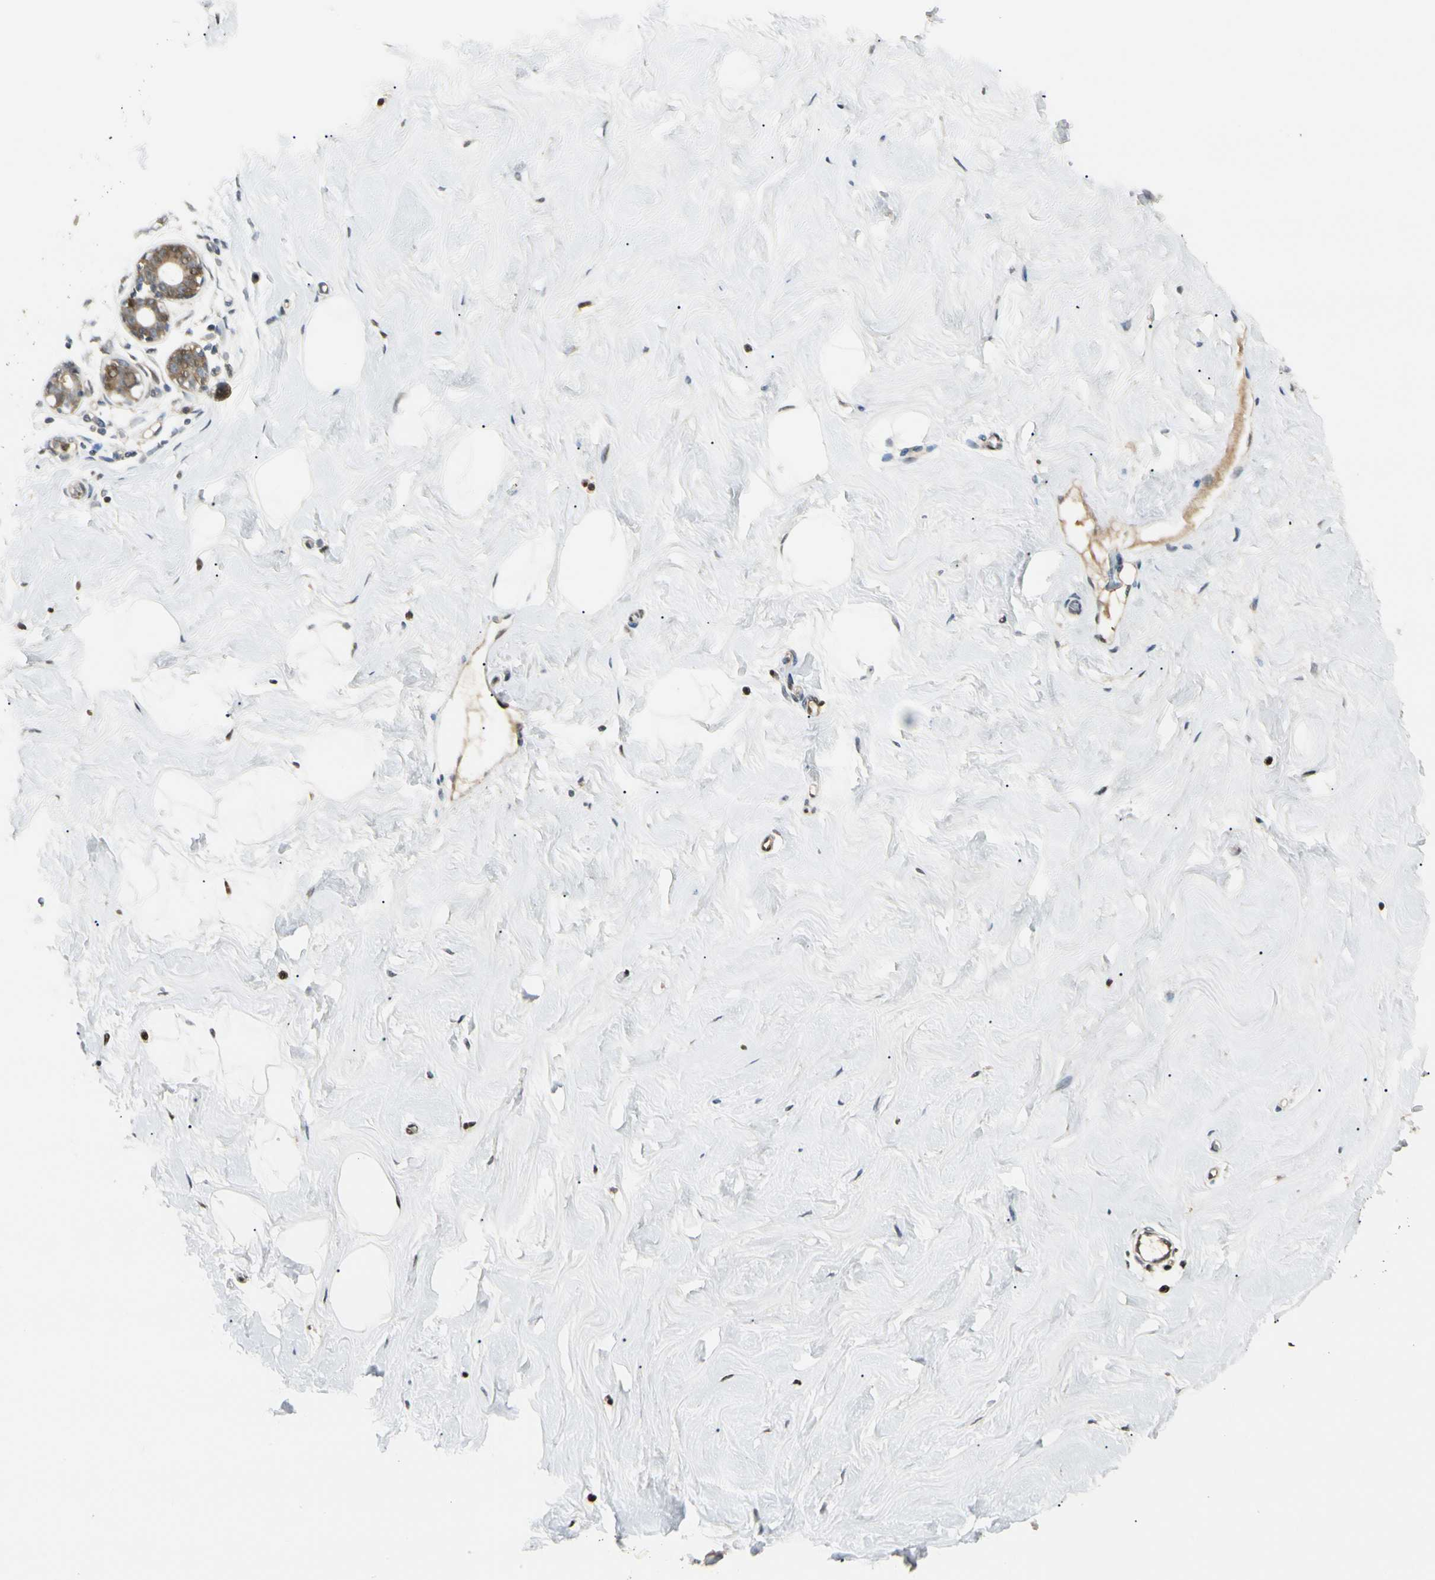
{"staining": {"intensity": "negative", "quantity": "none", "location": "none"}, "tissue": "breast", "cell_type": "Adipocytes", "image_type": "normal", "snomed": [{"axis": "morphology", "description": "Normal tissue, NOS"}, {"axis": "topography", "description": "Breast"}], "caption": "DAB (3,3'-diaminobenzidine) immunohistochemical staining of unremarkable human breast exhibits no significant staining in adipocytes. (Stains: DAB IHC with hematoxylin counter stain, Microscopy: brightfield microscopy at high magnification).", "gene": "P3H2", "patient": {"sex": "female", "age": 23}}